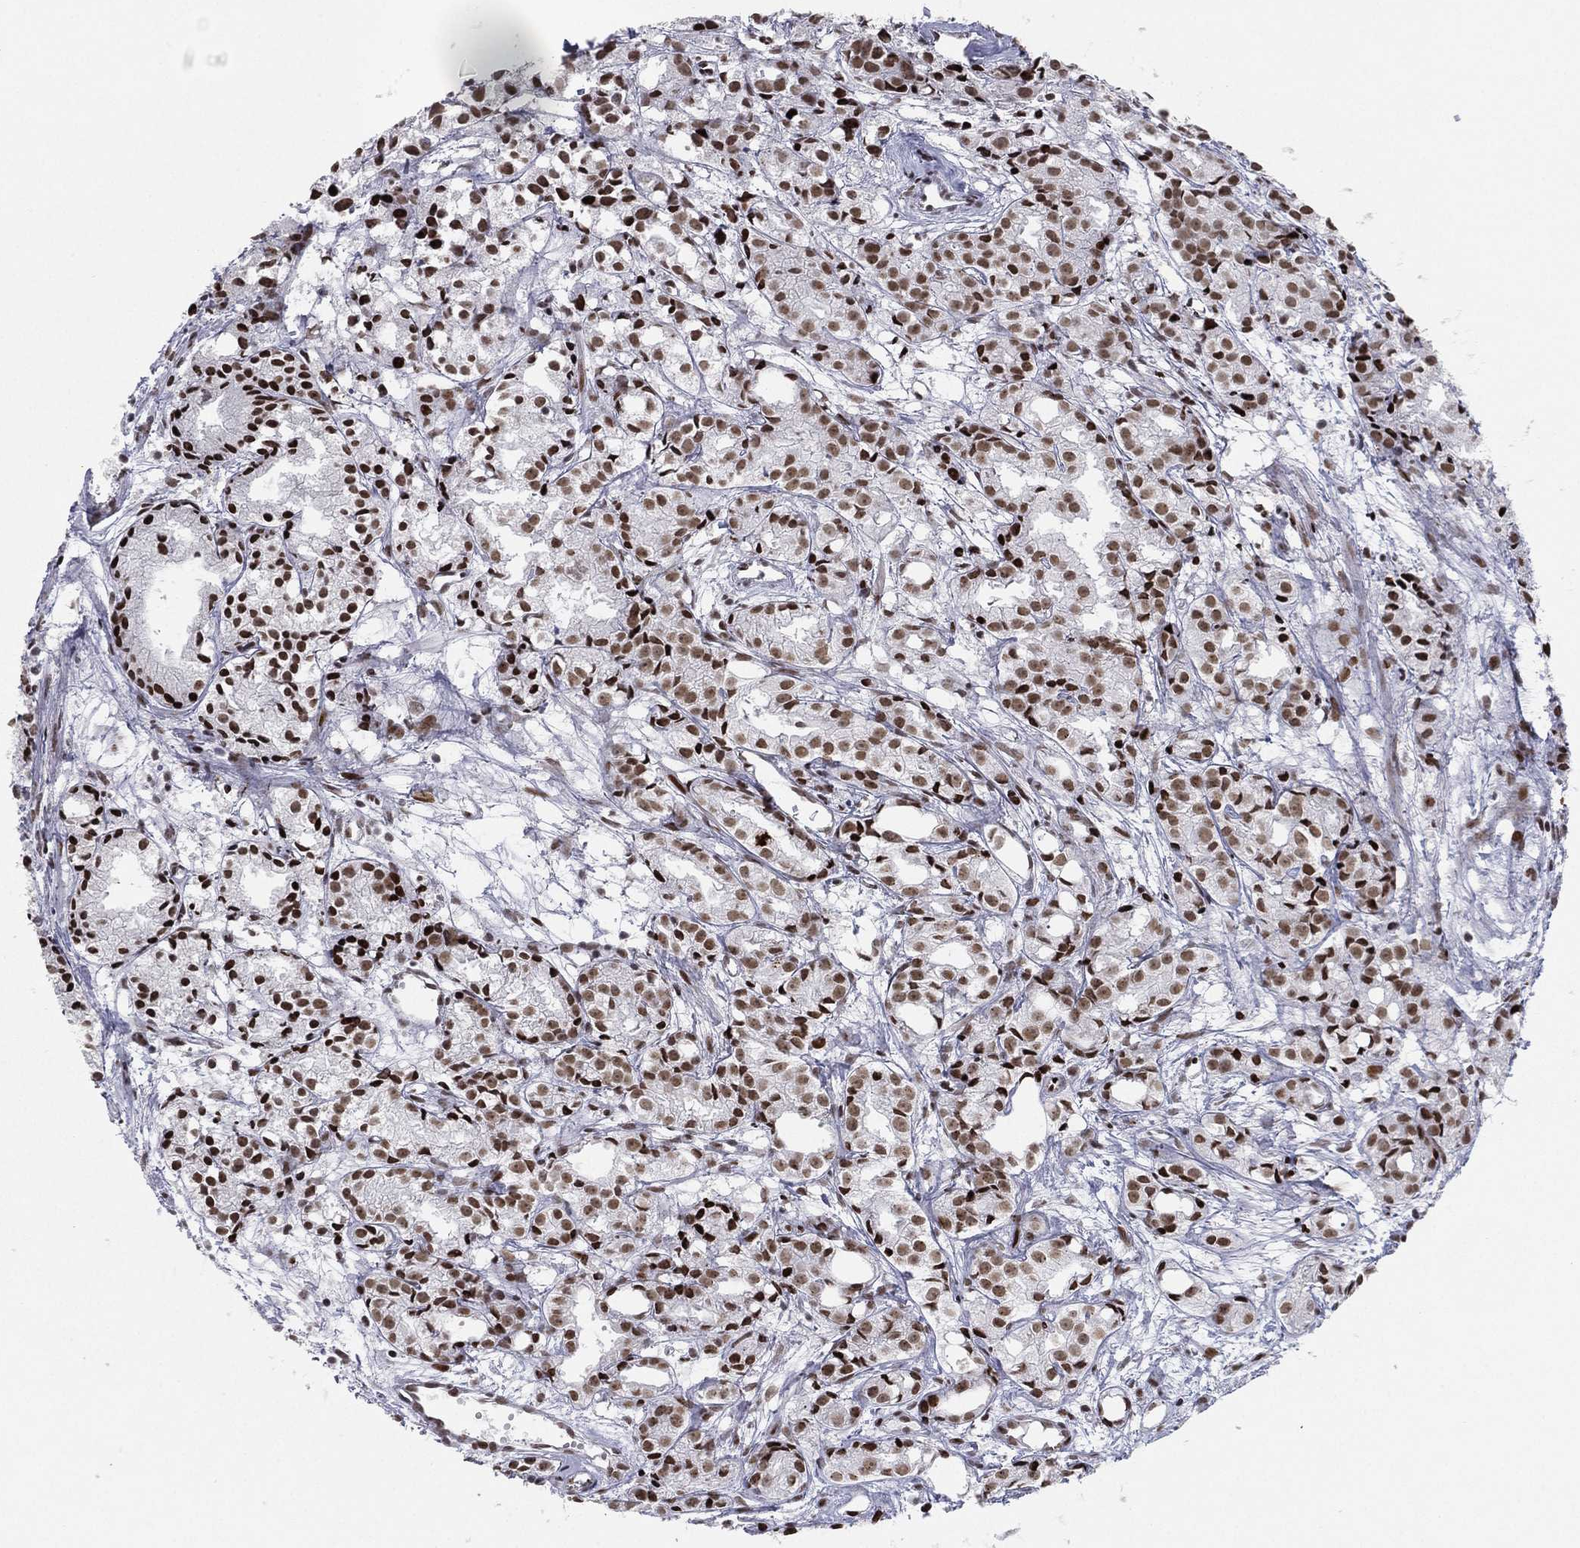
{"staining": {"intensity": "strong", "quantity": ">75%", "location": "nuclear"}, "tissue": "prostate cancer", "cell_type": "Tumor cells", "image_type": "cancer", "snomed": [{"axis": "morphology", "description": "Adenocarcinoma, Medium grade"}, {"axis": "topography", "description": "Prostate"}], "caption": "Medium-grade adenocarcinoma (prostate) stained with a brown dye displays strong nuclear positive staining in about >75% of tumor cells.", "gene": "RTF1", "patient": {"sex": "male", "age": 74}}